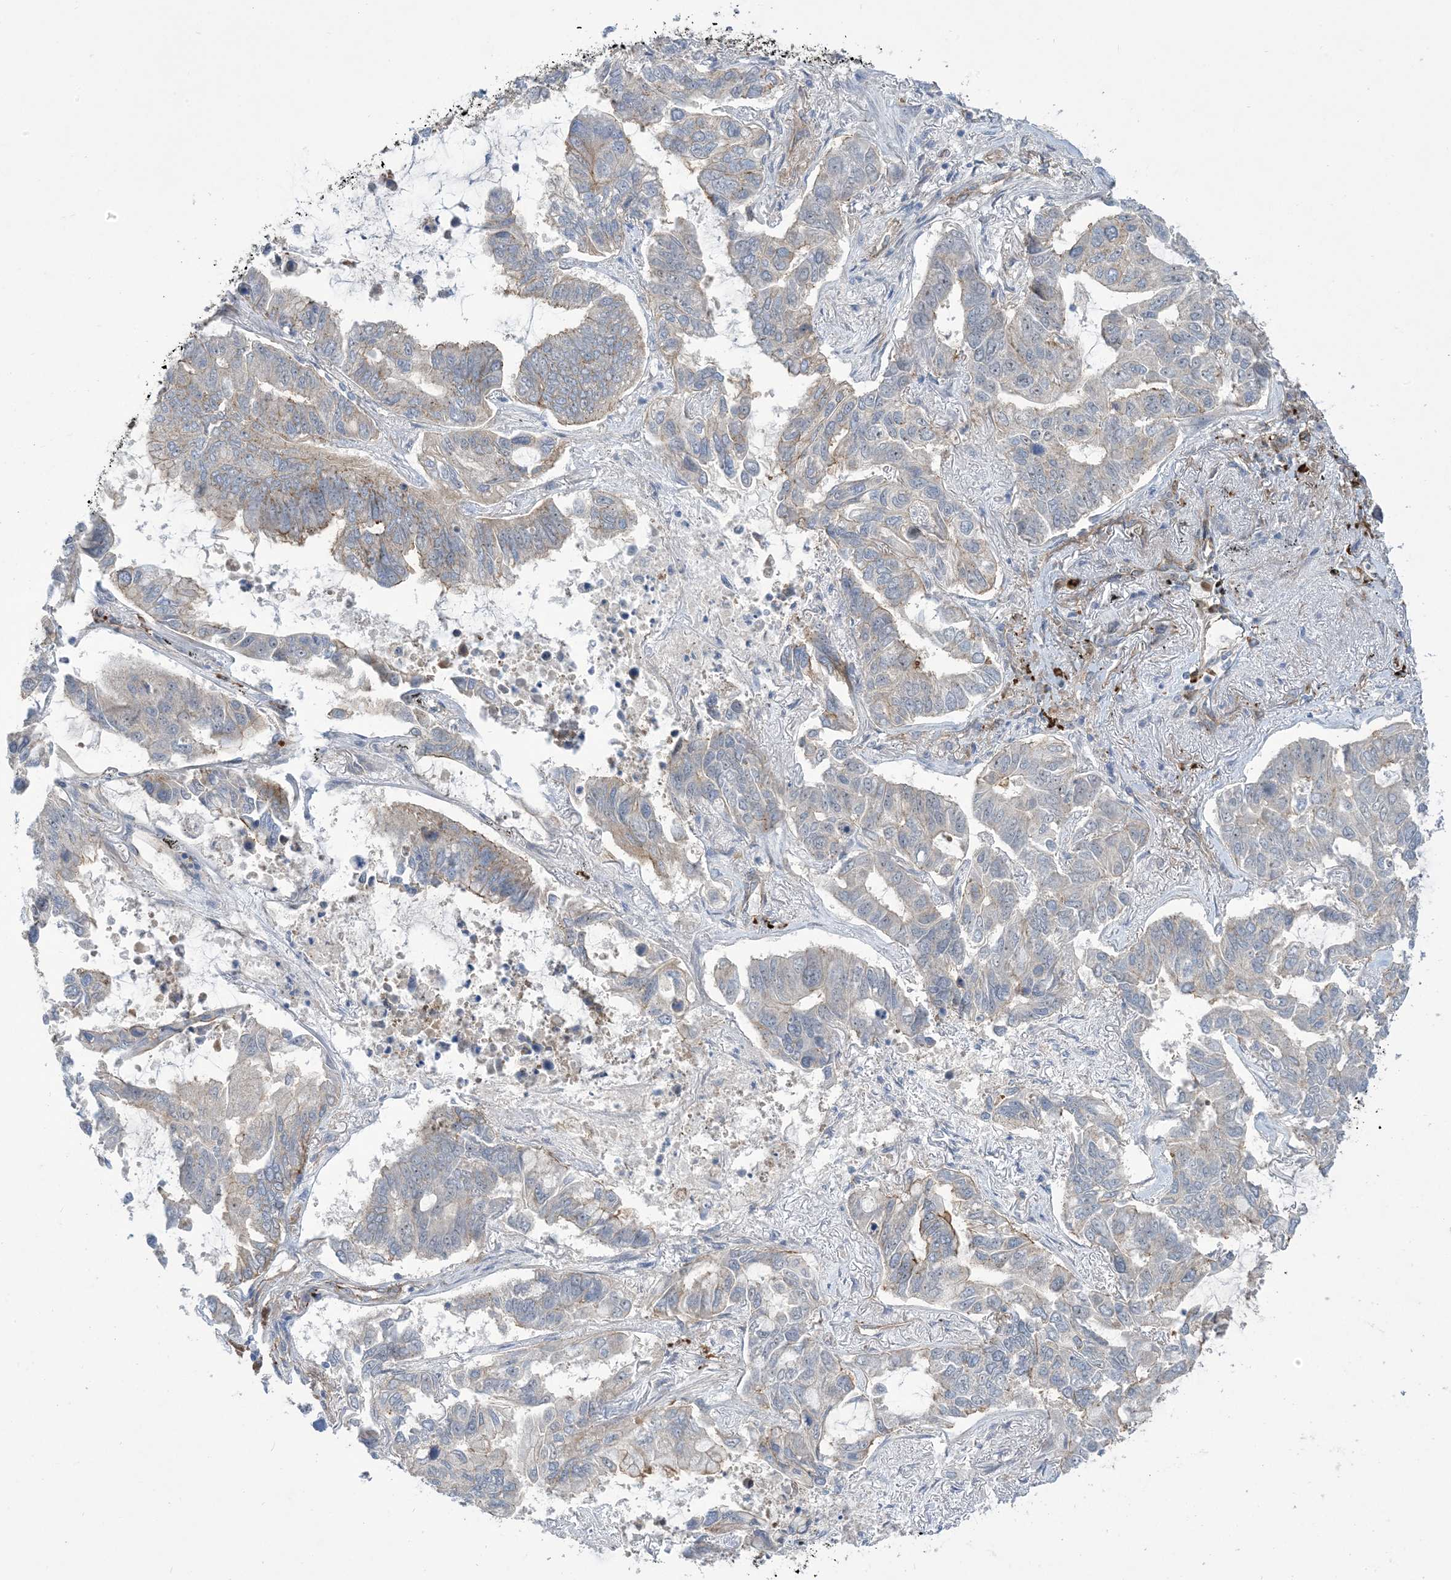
{"staining": {"intensity": "negative", "quantity": "none", "location": "none"}, "tissue": "lung cancer", "cell_type": "Tumor cells", "image_type": "cancer", "snomed": [{"axis": "morphology", "description": "Adenocarcinoma, NOS"}, {"axis": "topography", "description": "Lung"}], "caption": "Micrograph shows no significant protein expression in tumor cells of adenocarcinoma (lung). (Brightfield microscopy of DAB immunohistochemistry at high magnification).", "gene": "AOC1", "patient": {"sex": "male", "age": 64}}